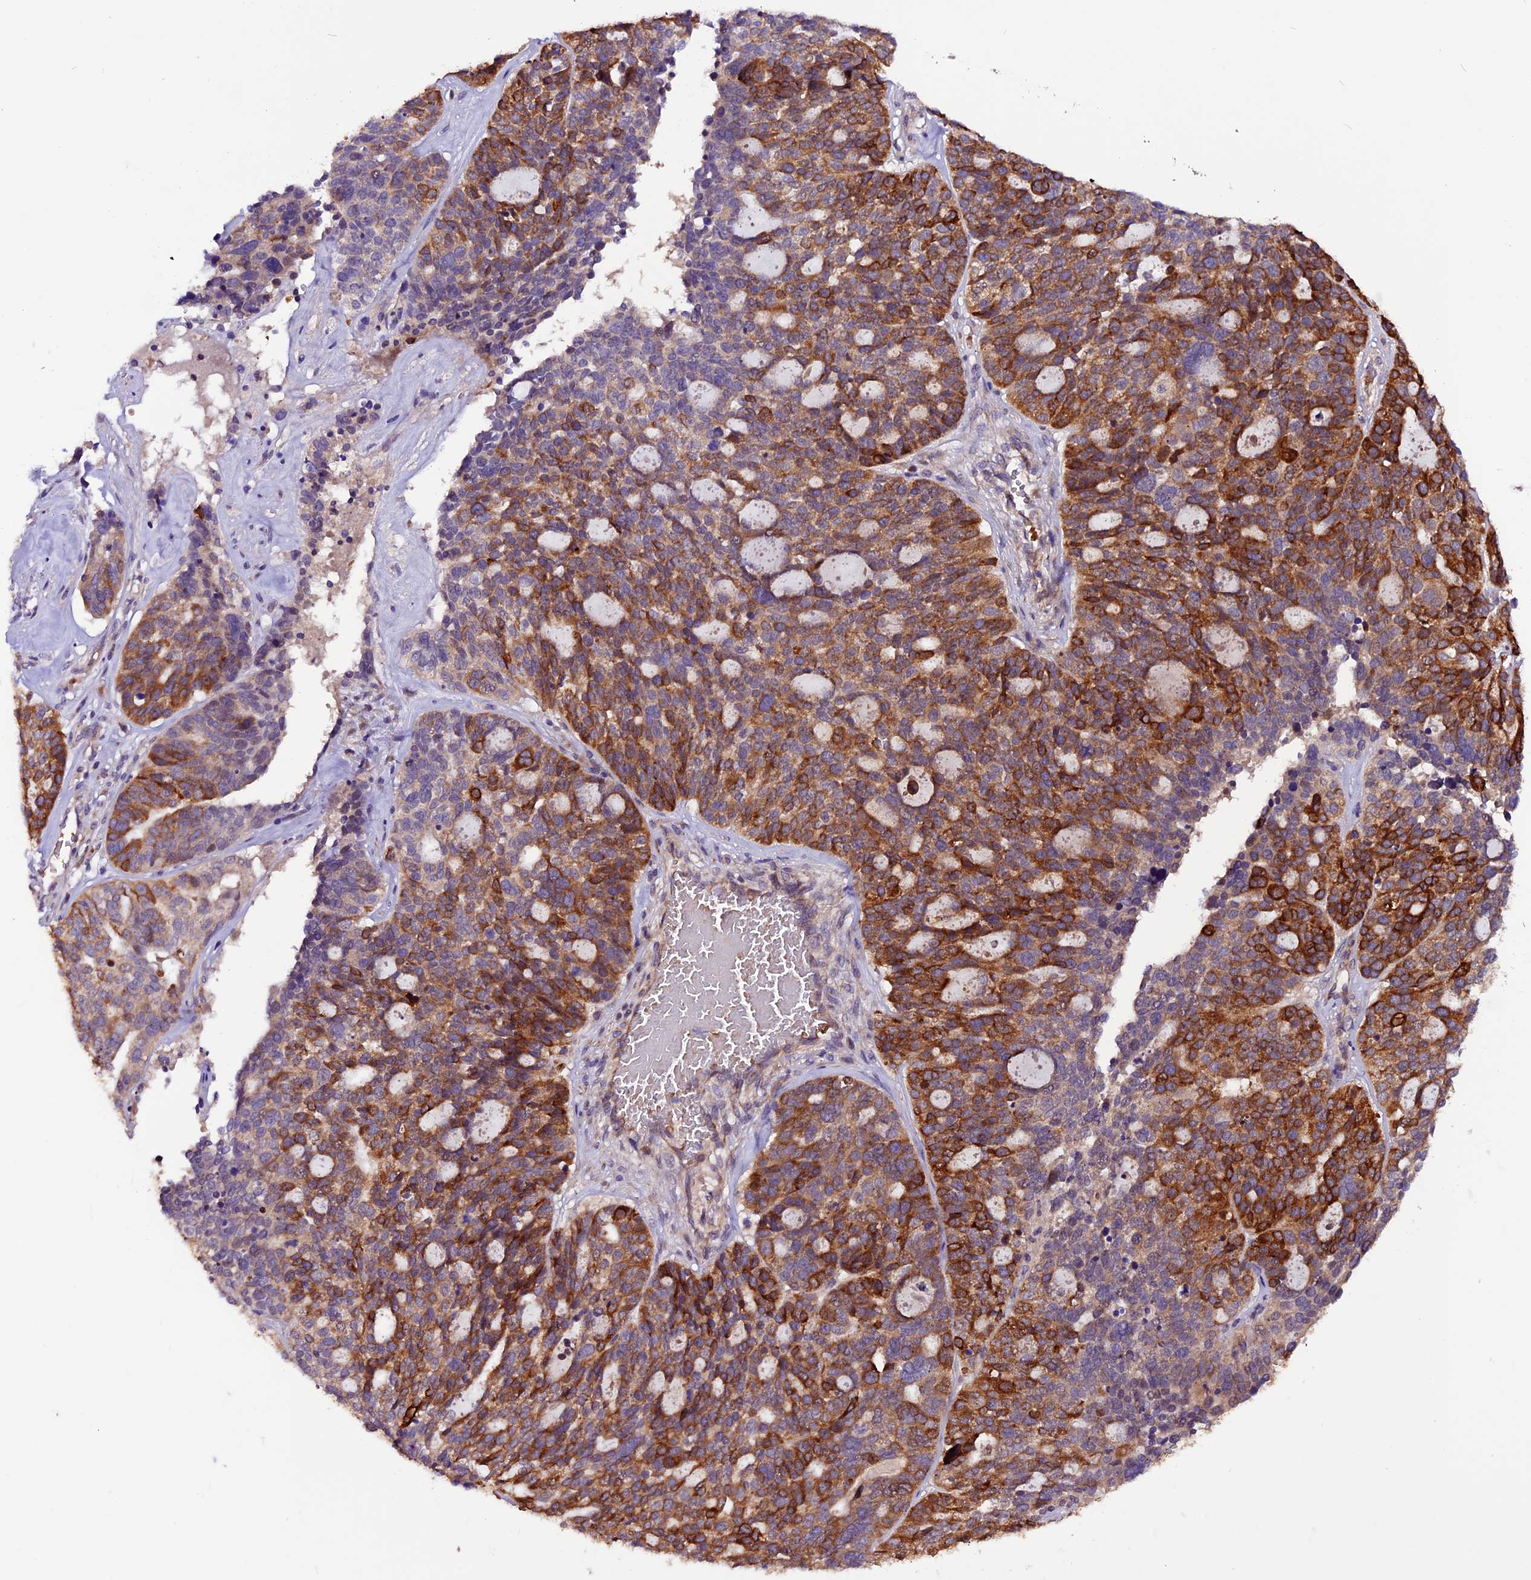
{"staining": {"intensity": "strong", "quantity": ">75%", "location": "cytoplasmic/membranous"}, "tissue": "ovarian cancer", "cell_type": "Tumor cells", "image_type": "cancer", "snomed": [{"axis": "morphology", "description": "Cystadenocarcinoma, serous, NOS"}, {"axis": "topography", "description": "Ovary"}], "caption": "Immunohistochemistry histopathology image of neoplastic tissue: ovarian cancer stained using immunohistochemistry (IHC) reveals high levels of strong protein expression localized specifically in the cytoplasmic/membranous of tumor cells, appearing as a cytoplasmic/membranous brown color.", "gene": "RINL", "patient": {"sex": "female", "age": 59}}